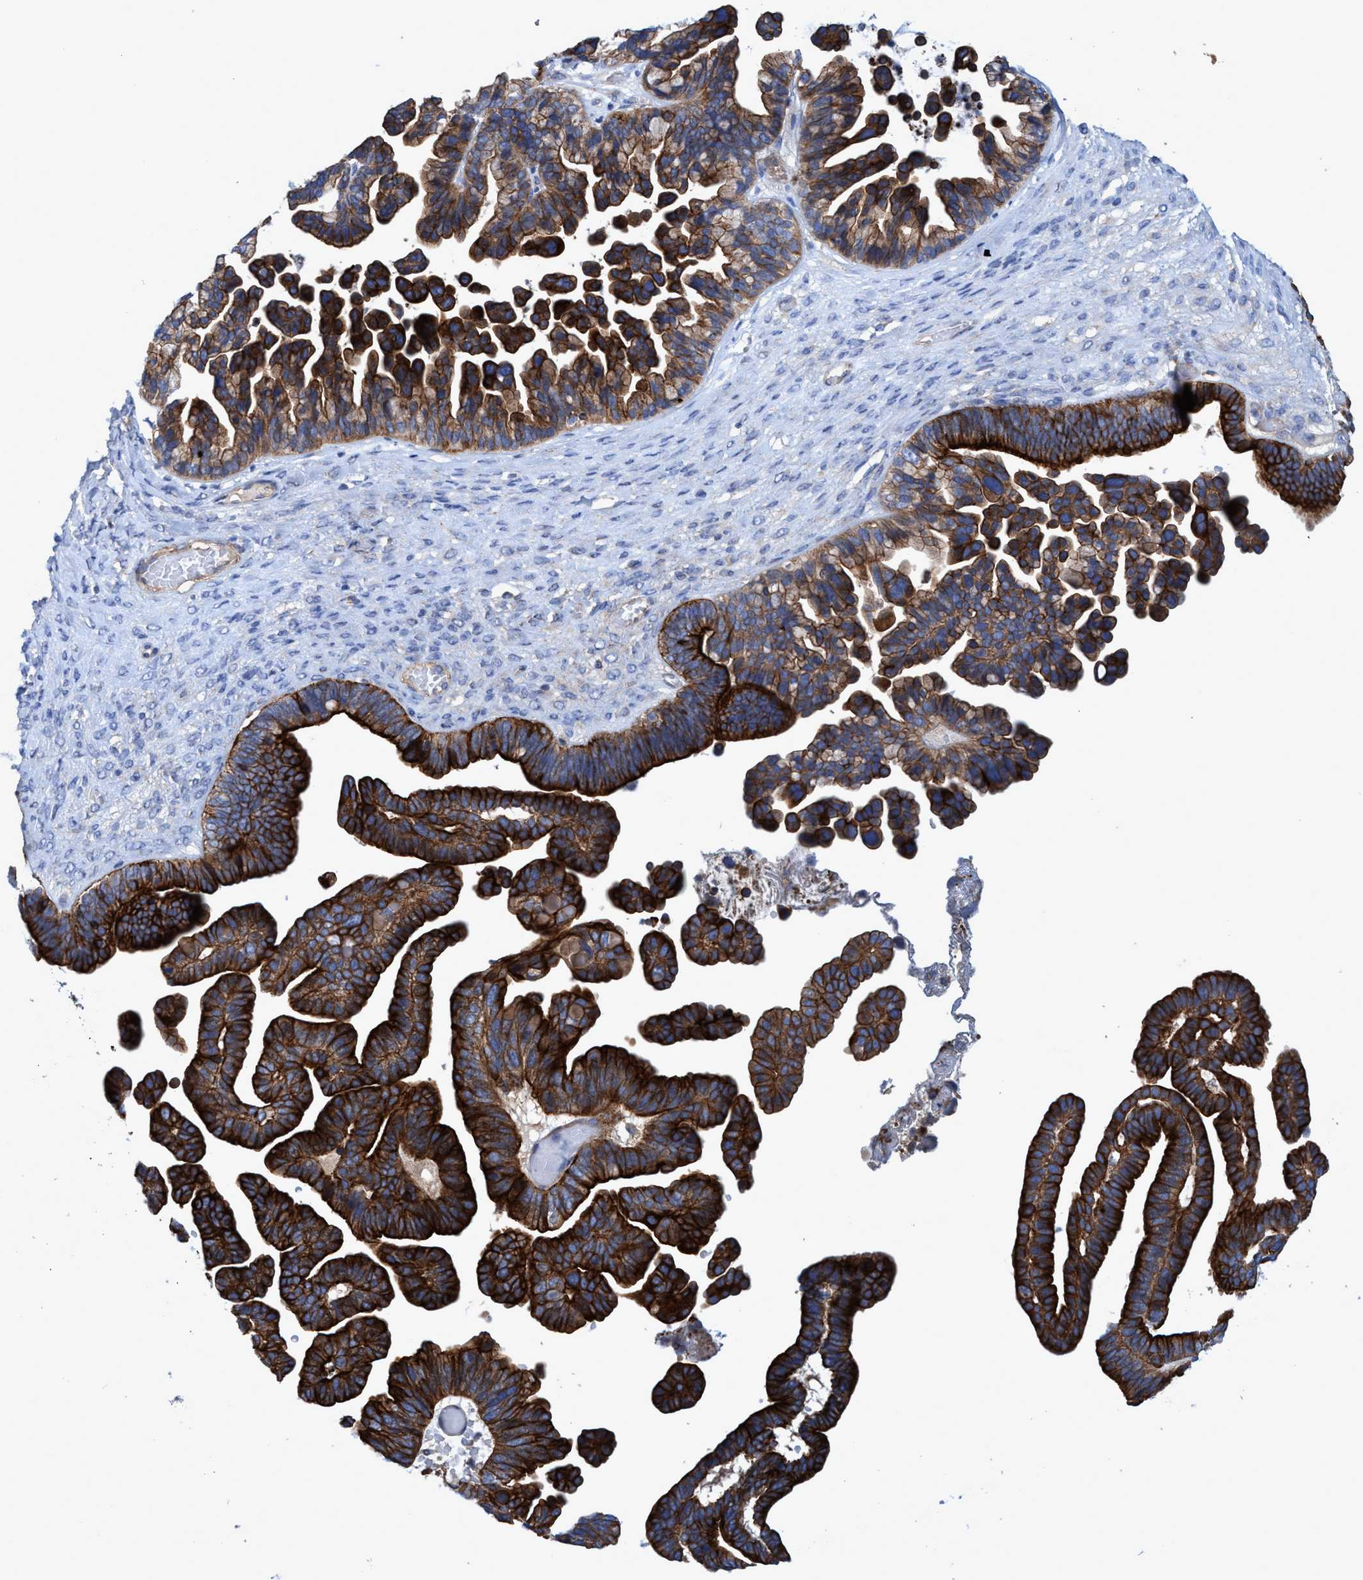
{"staining": {"intensity": "strong", "quantity": ">75%", "location": "cytoplasmic/membranous"}, "tissue": "ovarian cancer", "cell_type": "Tumor cells", "image_type": "cancer", "snomed": [{"axis": "morphology", "description": "Cystadenocarcinoma, serous, NOS"}, {"axis": "topography", "description": "Ovary"}], "caption": "Tumor cells demonstrate high levels of strong cytoplasmic/membranous staining in approximately >75% of cells in serous cystadenocarcinoma (ovarian). (DAB IHC, brown staining for protein, blue staining for nuclei).", "gene": "GULP1", "patient": {"sex": "female", "age": 56}}